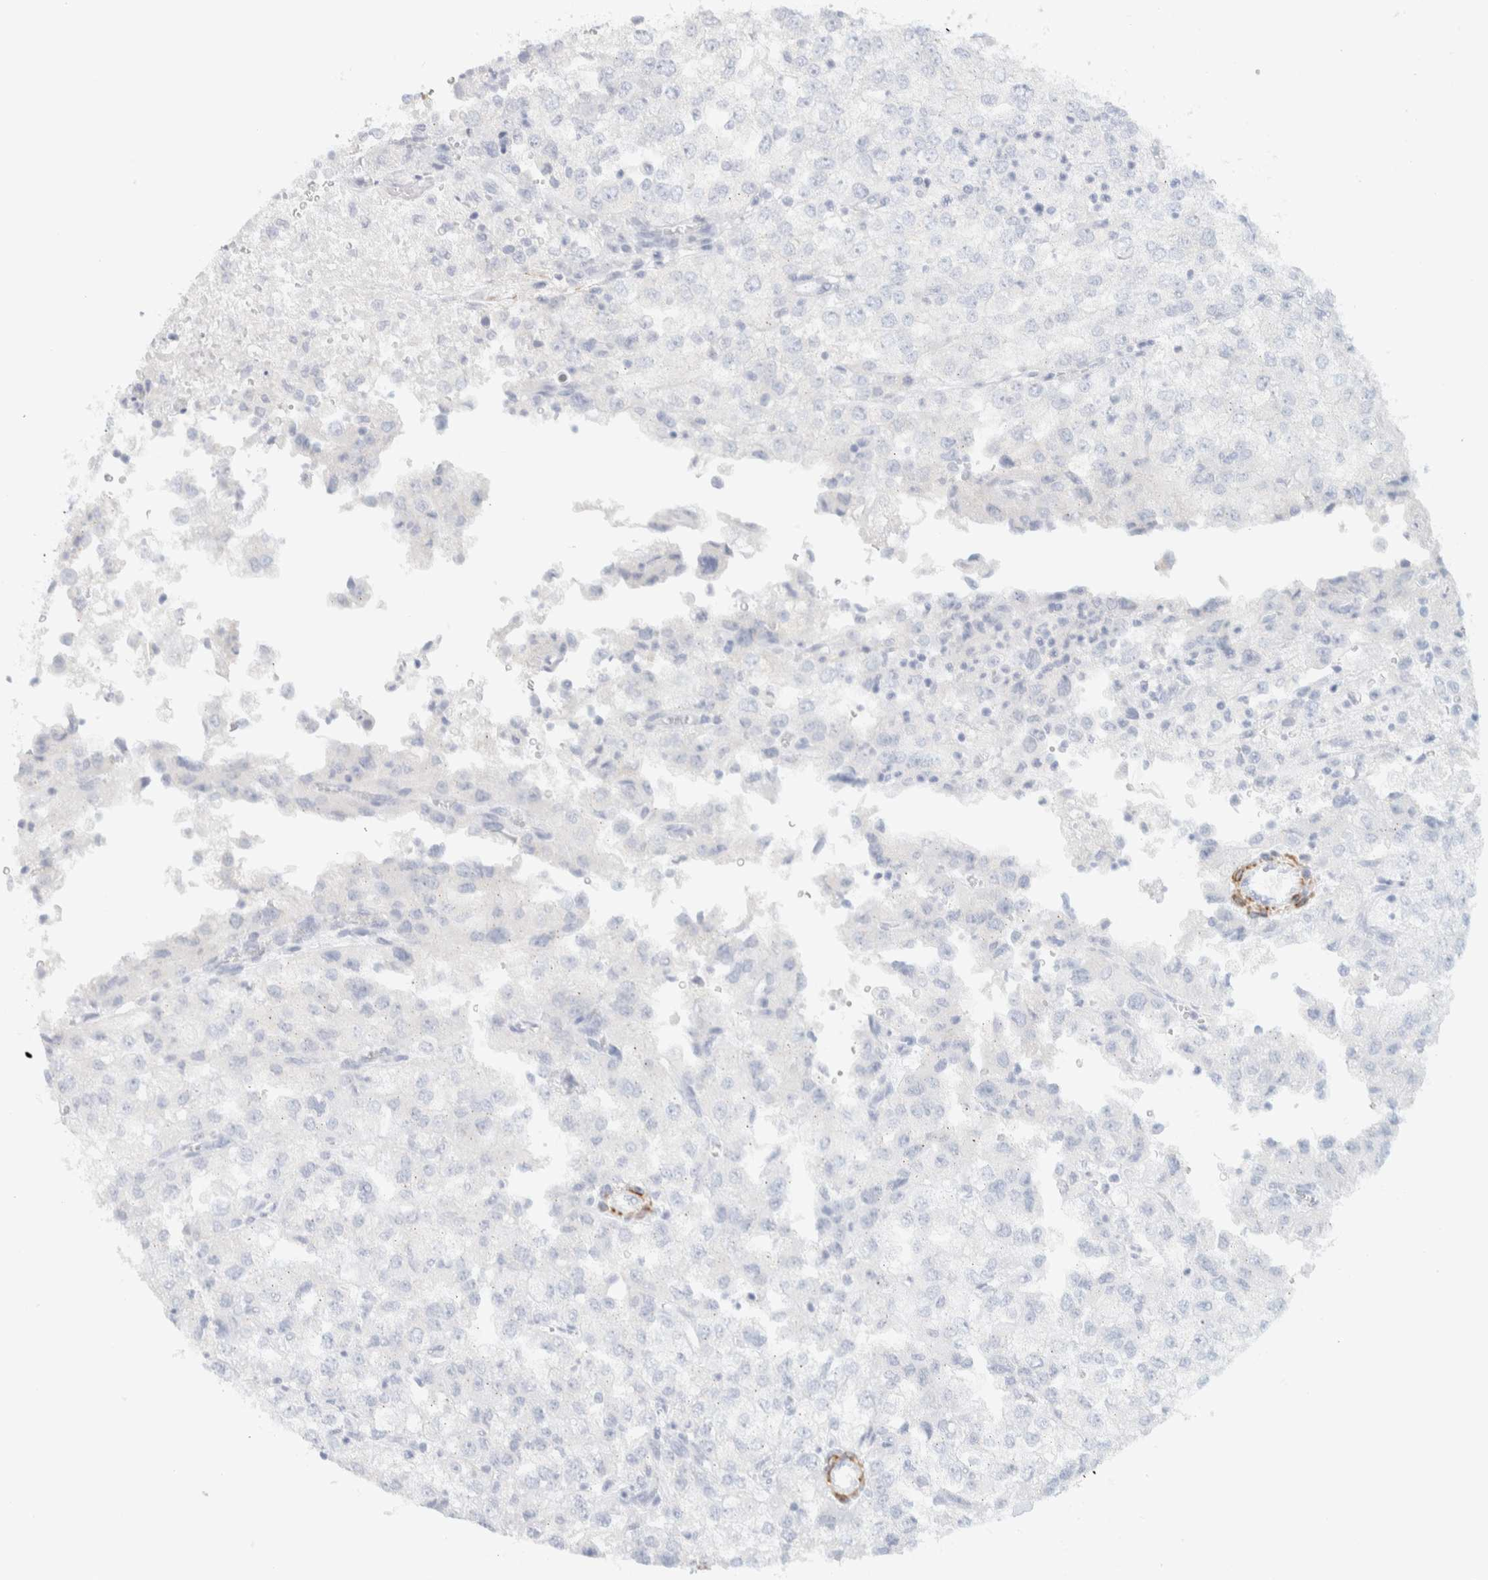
{"staining": {"intensity": "negative", "quantity": "none", "location": "none"}, "tissue": "renal cancer", "cell_type": "Tumor cells", "image_type": "cancer", "snomed": [{"axis": "morphology", "description": "Adenocarcinoma, NOS"}, {"axis": "topography", "description": "Kidney"}], "caption": "This is an immunohistochemistry (IHC) image of adenocarcinoma (renal). There is no expression in tumor cells.", "gene": "AFMID", "patient": {"sex": "female", "age": 54}}